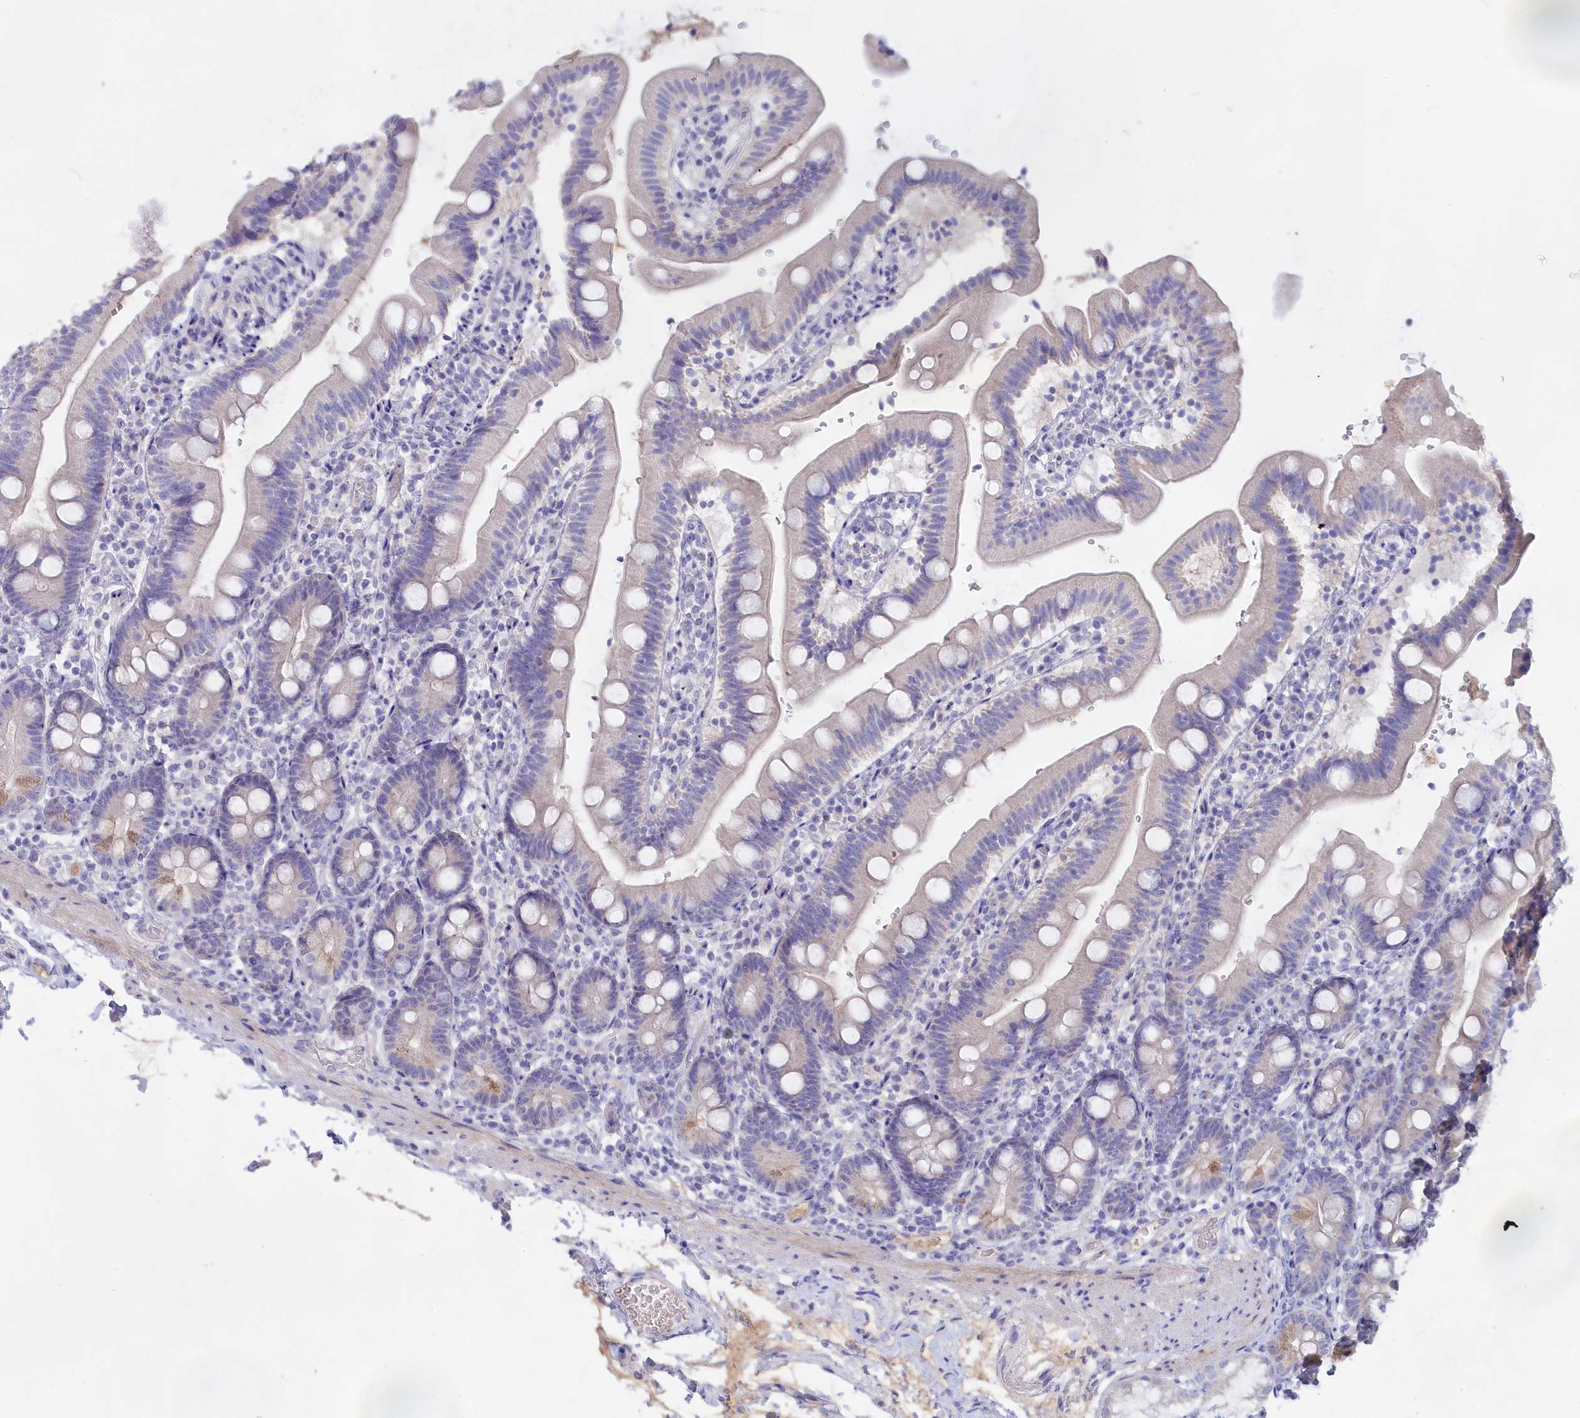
{"staining": {"intensity": "weak", "quantity": "<25%", "location": "cytoplasmic/membranous"}, "tissue": "duodenum", "cell_type": "Glandular cells", "image_type": "normal", "snomed": [{"axis": "morphology", "description": "Normal tissue, NOS"}, {"axis": "topography", "description": "Duodenum"}], "caption": "IHC micrograph of unremarkable duodenum: duodenum stained with DAB demonstrates no significant protein staining in glandular cells.", "gene": "ADGRA1", "patient": {"sex": "female", "age": 67}}